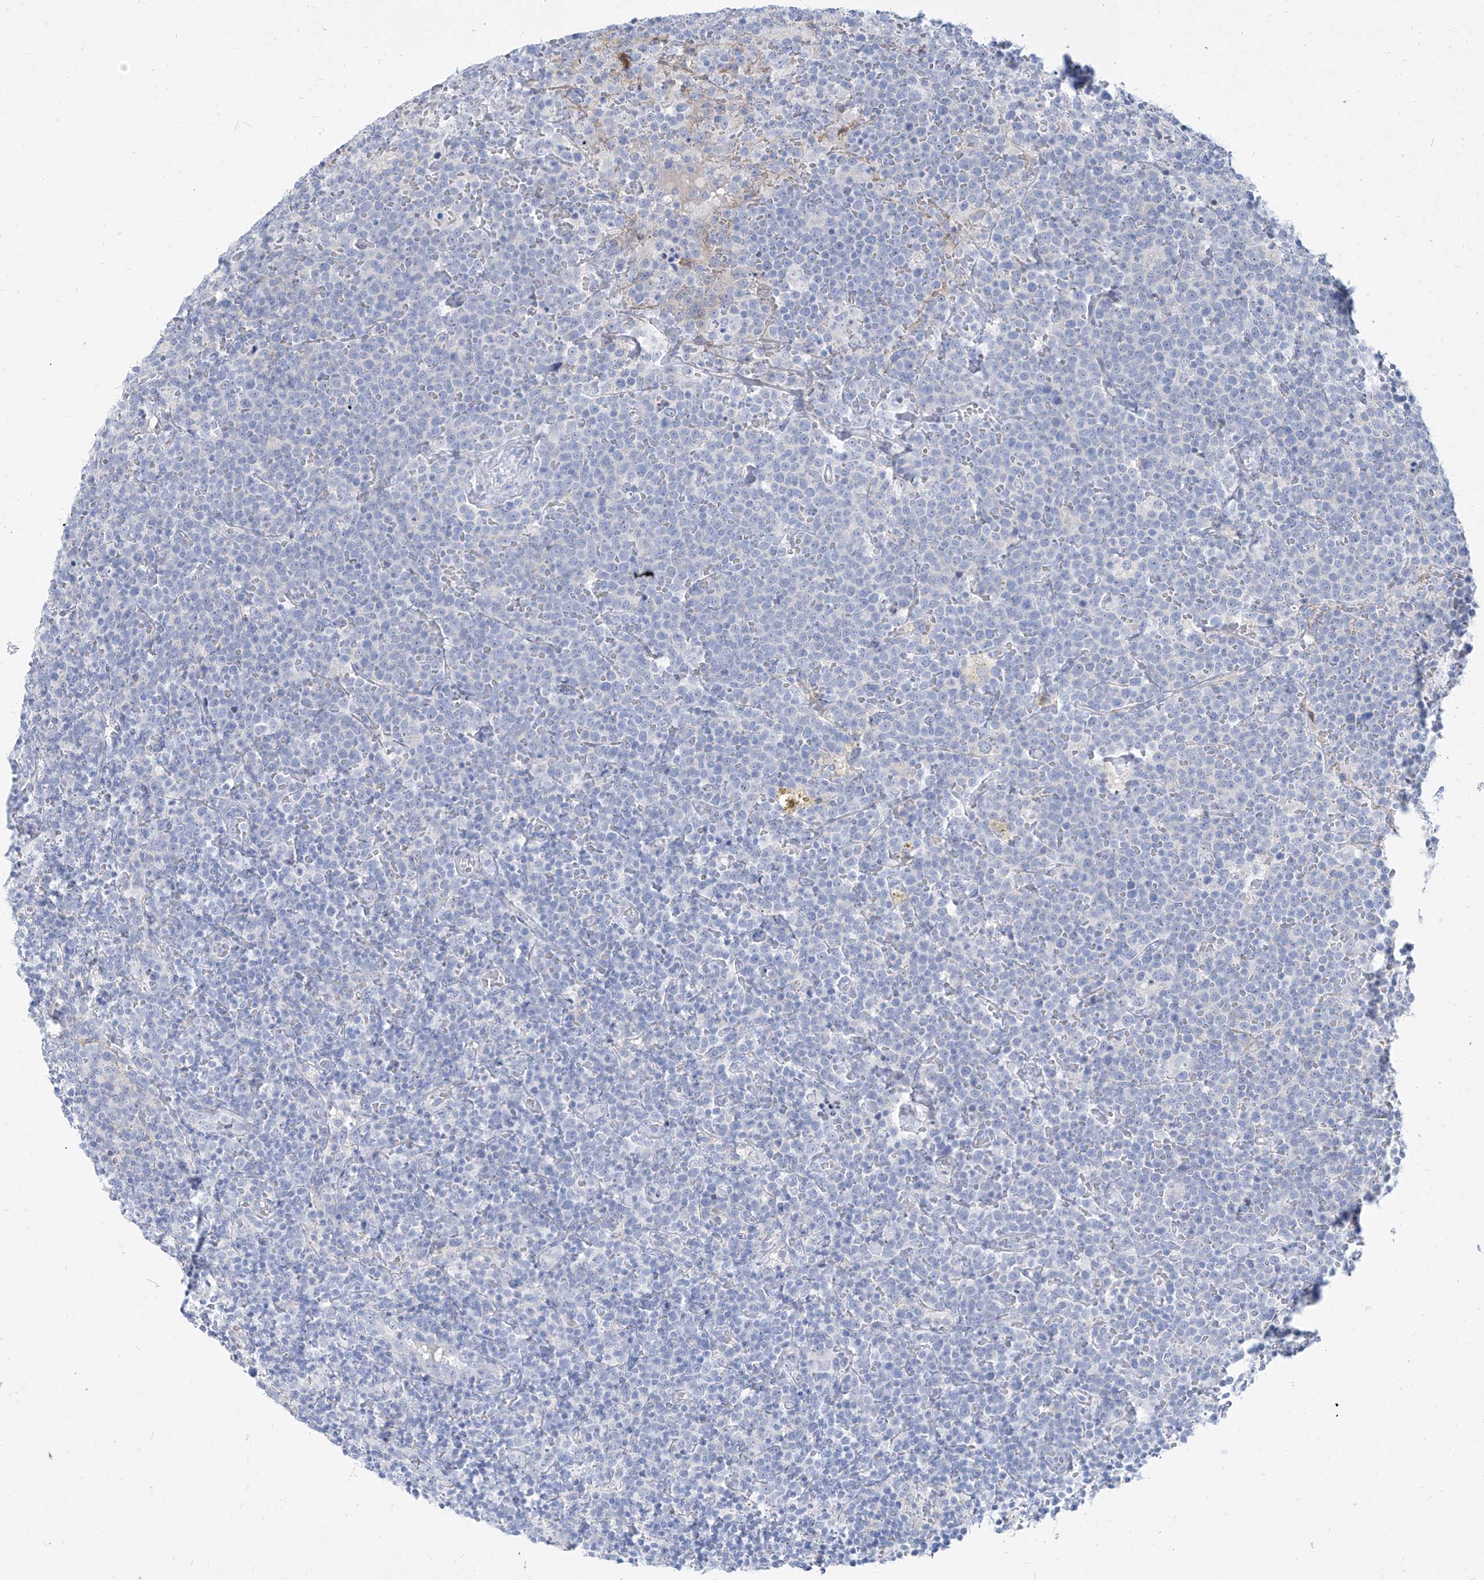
{"staining": {"intensity": "negative", "quantity": "none", "location": "none"}, "tissue": "lymphoma", "cell_type": "Tumor cells", "image_type": "cancer", "snomed": [{"axis": "morphology", "description": "Malignant lymphoma, non-Hodgkin's type, High grade"}, {"axis": "topography", "description": "Lymph node"}], "caption": "A photomicrograph of lymphoma stained for a protein reveals no brown staining in tumor cells.", "gene": "TXLNB", "patient": {"sex": "male", "age": 61}}